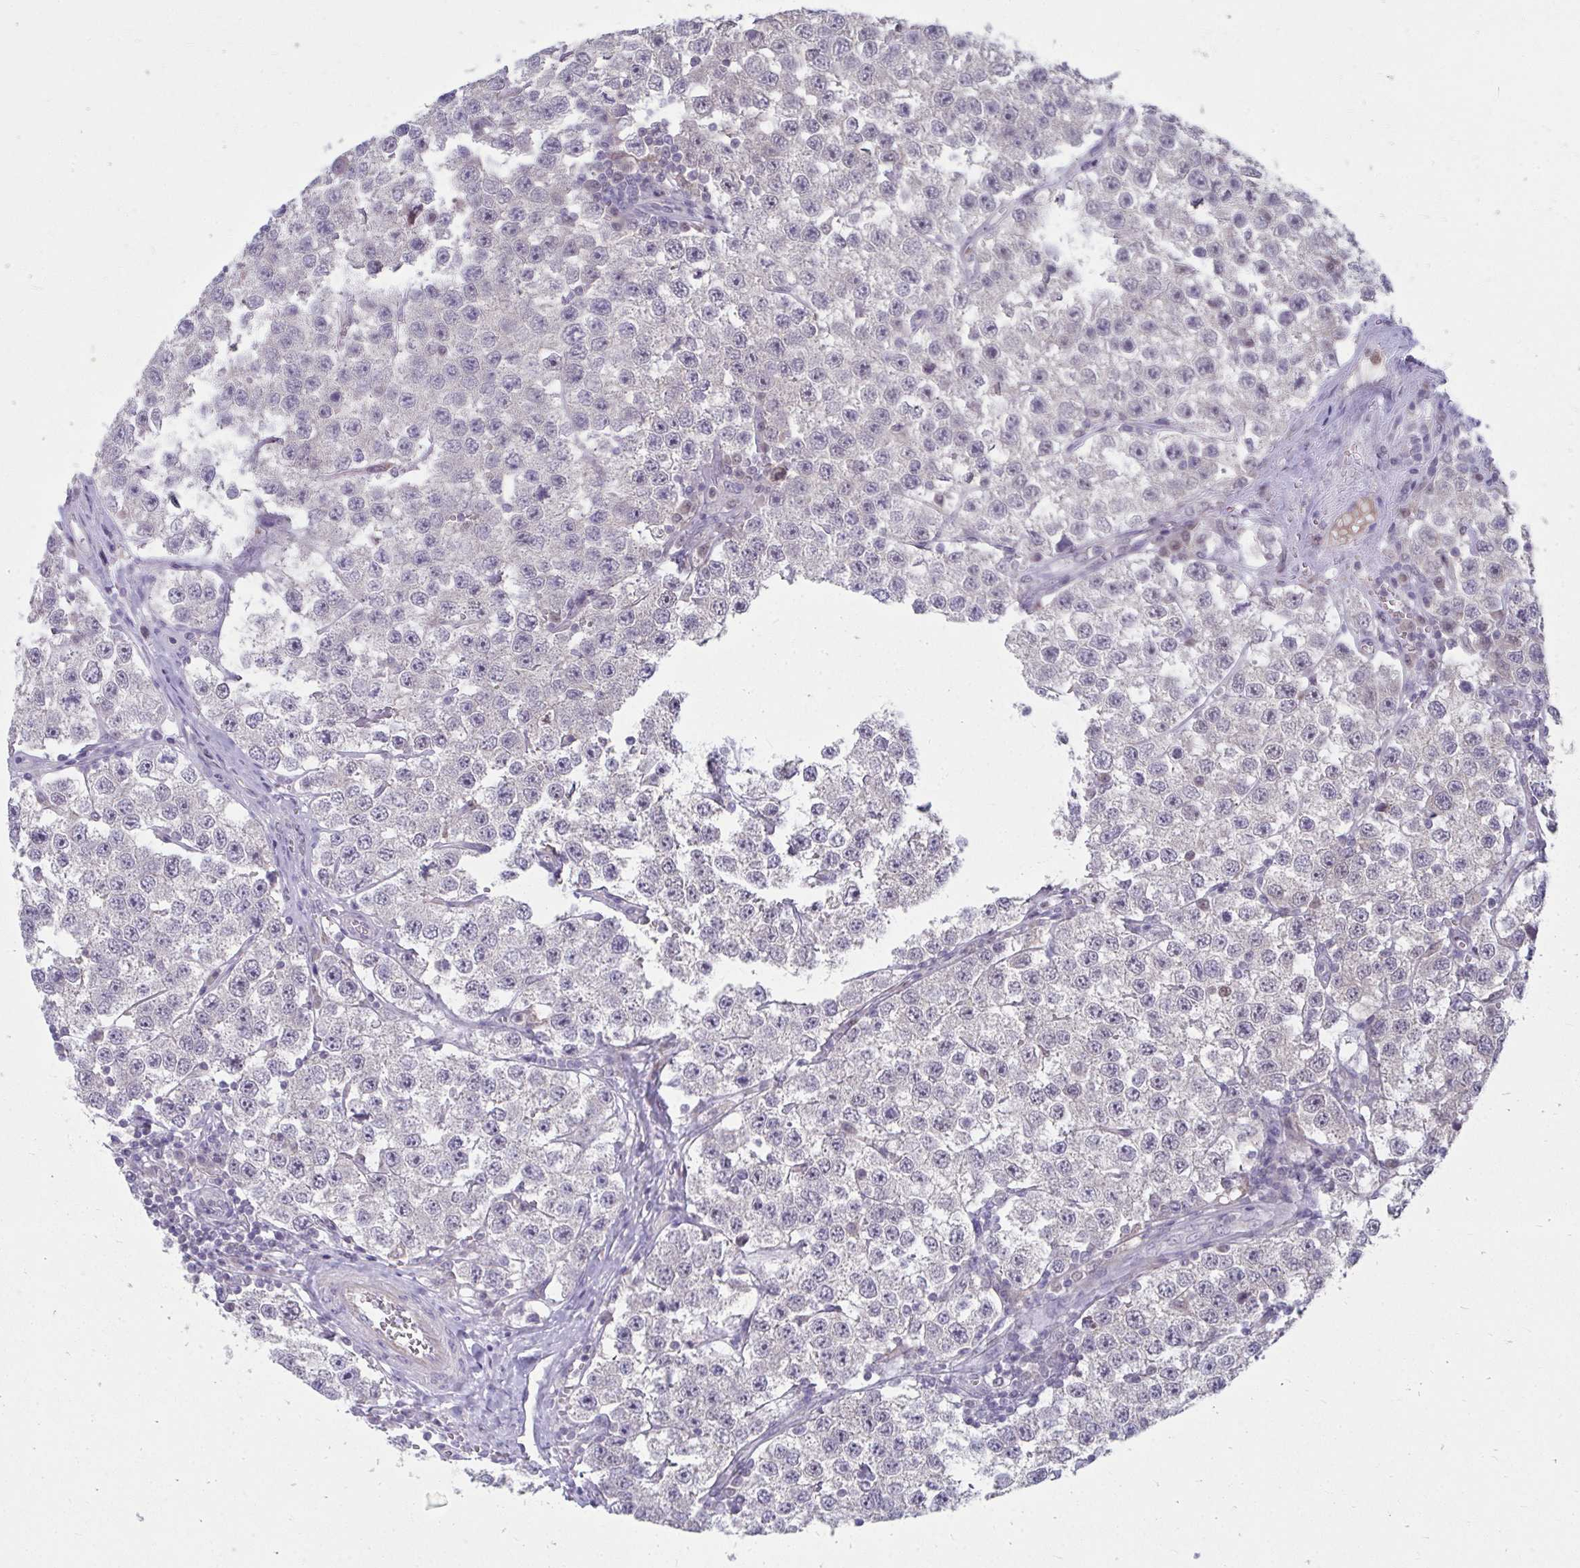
{"staining": {"intensity": "negative", "quantity": "none", "location": "none"}, "tissue": "testis cancer", "cell_type": "Tumor cells", "image_type": "cancer", "snomed": [{"axis": "morphology", "description": "Seminoma, NOS"}, {"axis": "topography", "description": "Testis"}], "caption": "Tumor cells are negative for brown protein staining in testis cancer (seminoma).", "gene": "MROH8", "patient": {"sex": "male", "age": 34}}